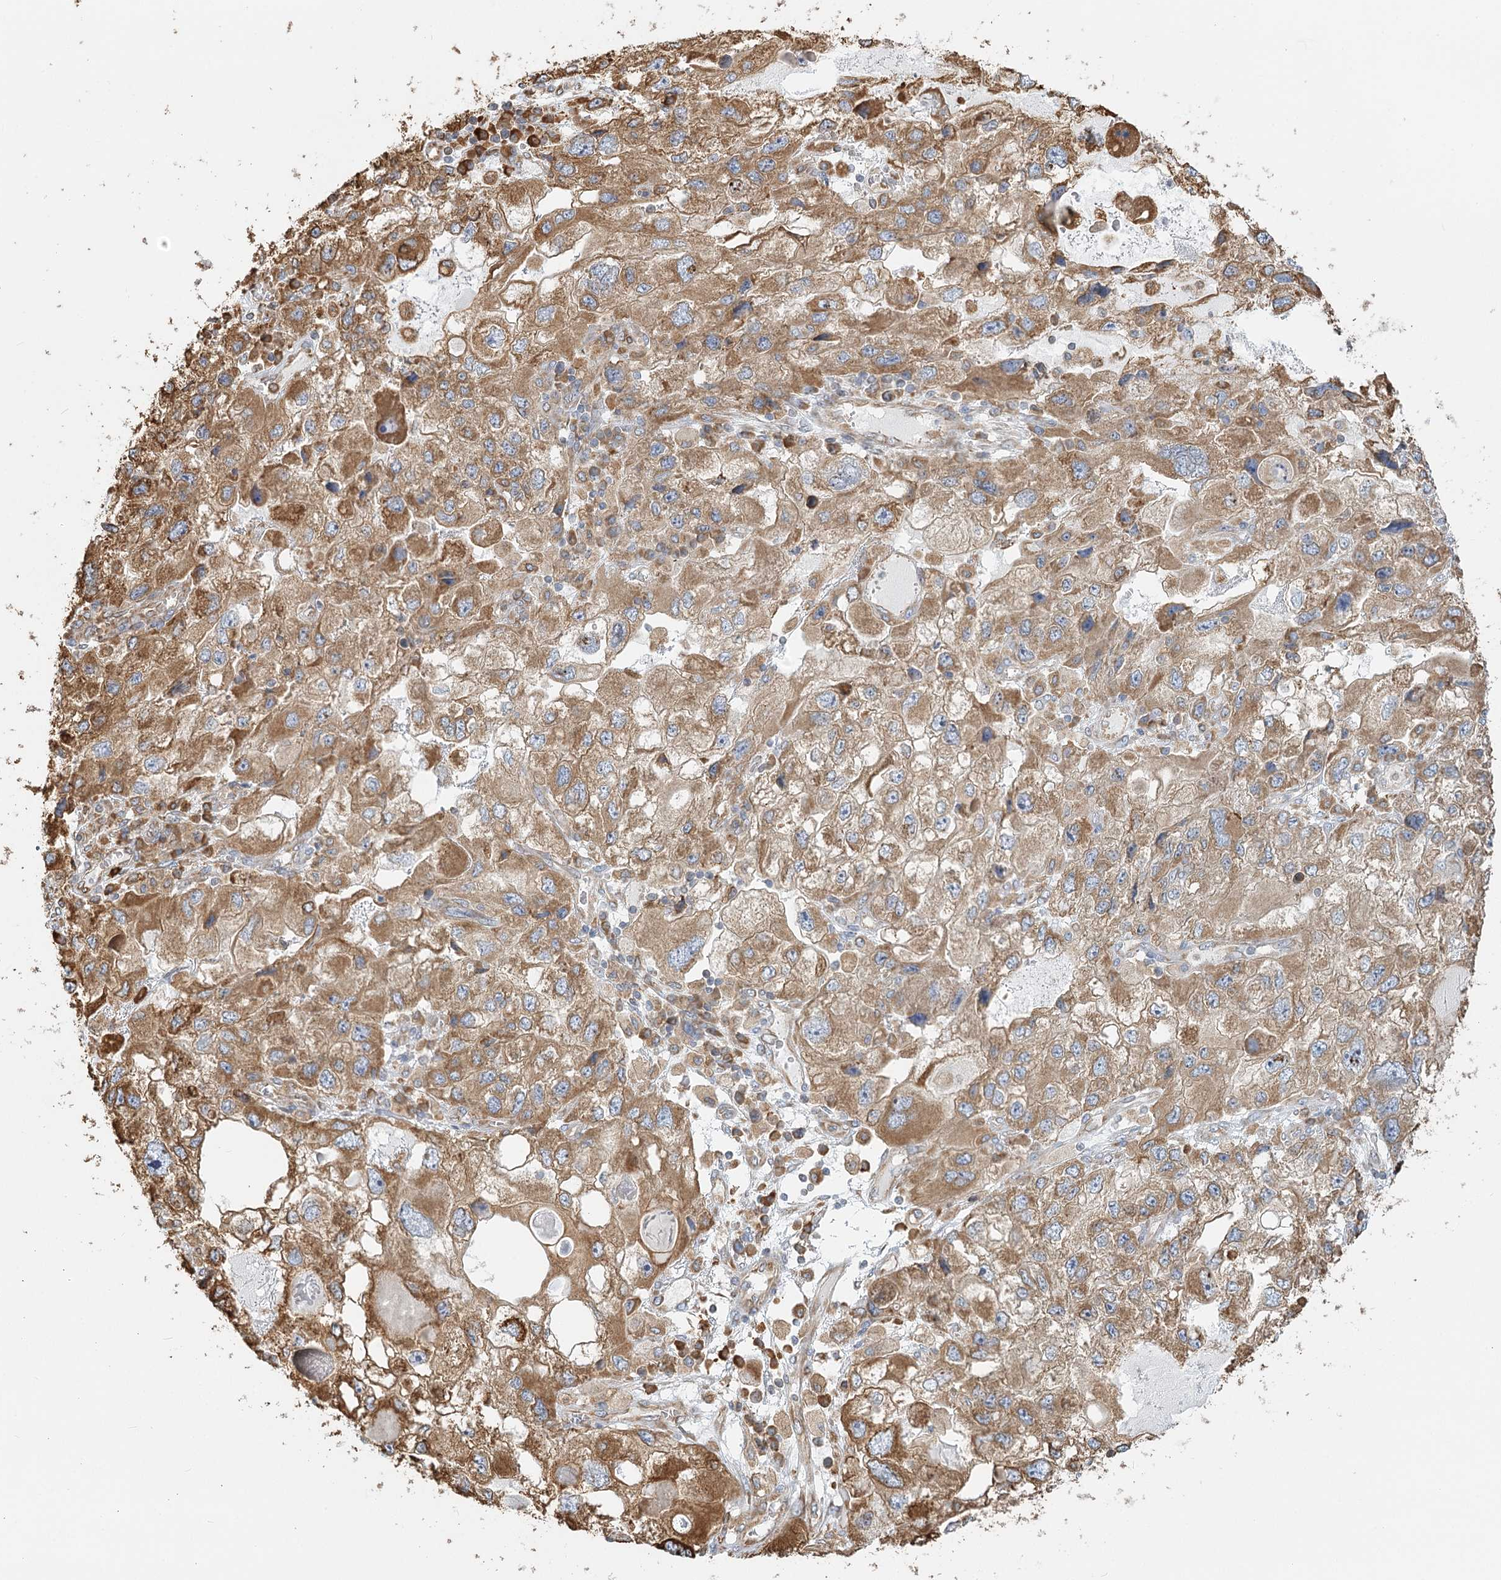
{"staining": {"intensity": "moderate", "quantity": ">75%", "location": "cytoplasmic/membranous"}, "tissue": "endometrial cancer", "cell_type": "Tumor cells", "image_type": "cancer", "snomed": [{"axis": "morphology", "description": "Adenocarcinoma, NOS"}, {"axis": "topography", "description": "Endometrium"}], "caption": "Immunohistochemistry (IHC) of endometrial adenocarcinoma reveals medium levels of moderate cytoplasmic/membranous expression in approximately >75% of tumor cells. (DAB IHC, brown staining for protein, blue staining for nuclei).", "gene": "TAS1R1", "patient": {"sex": "female", "age": 49}}